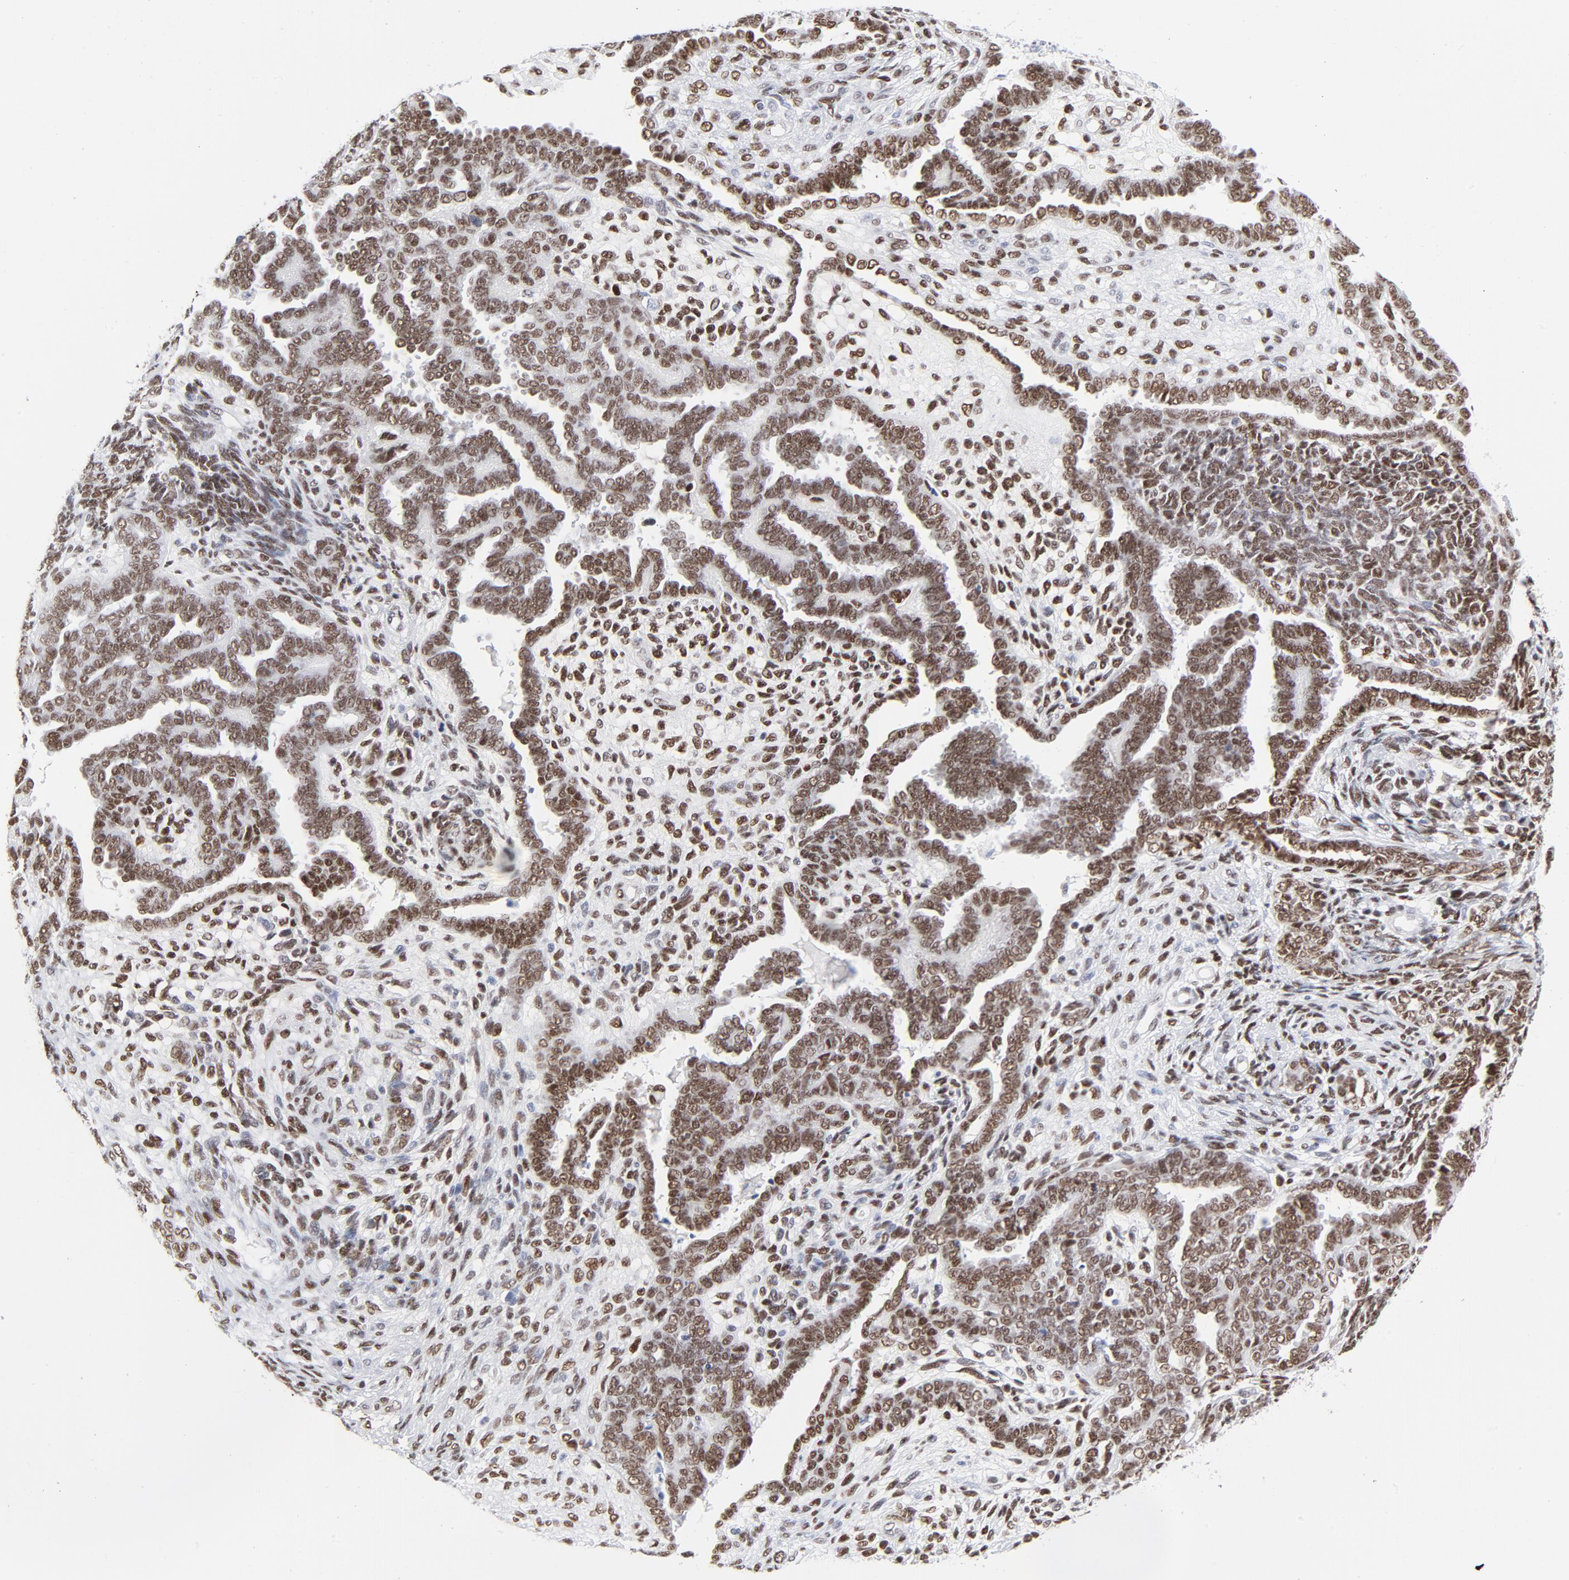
{"staining": {"intensity": "moderate", "quantity": ">75%", "location": "nuclear"}, "tissue": "endometrial cancer", "cell_type": "Tumor cells", "image_type": "cancer", "snomed": [{"axis": "morphology", "description": "Neoplasm, malignant, NOS"}, {"axis": "topography", "description": "Endometrium"}], "caption": "Endometrial cancer stained for a protein (brown) displays moderate nuclear positive expression in about >75% of tumor cells.", "gene": "ATF2", "patient": {"sex": "female", "age": 74}}